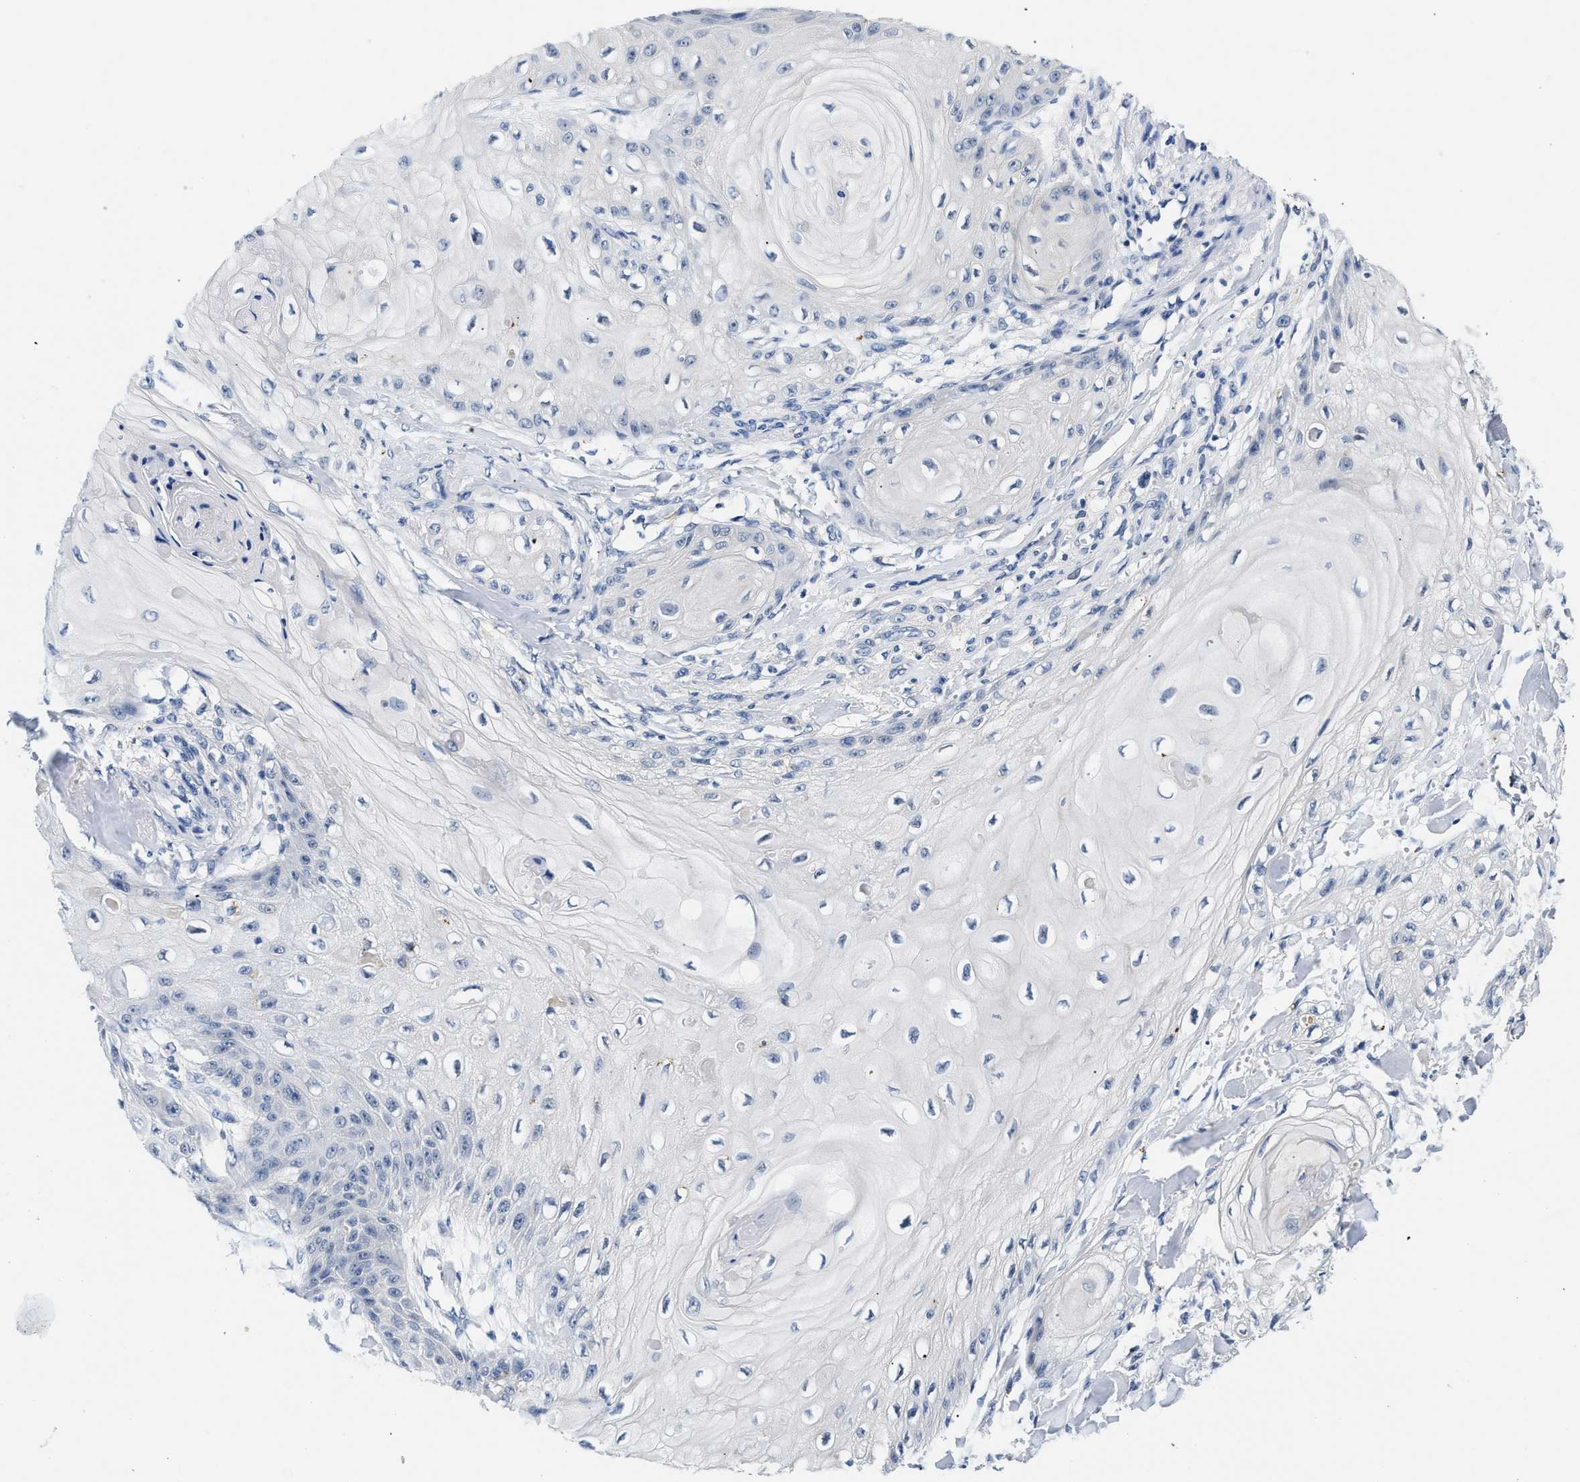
{"staining": {"intensity": "negative", "quantity": "none", "location": "none"}, "tissue": "skin cancer", "cell_type": "Tumor cells", "image_type": "cancer", "snomed": [{"axis": "morphology", "description": "Squamous cell carcinoma, NOS"}, {"axis": "topography", "description": "Skin"}], "caption": "Squamous cell carcinoma (skin) was stained to show a protein in brown. There is no significant positivity in tumor cells.", "gene": "MED22", "patient": {"sex": "male", "age": 74}}